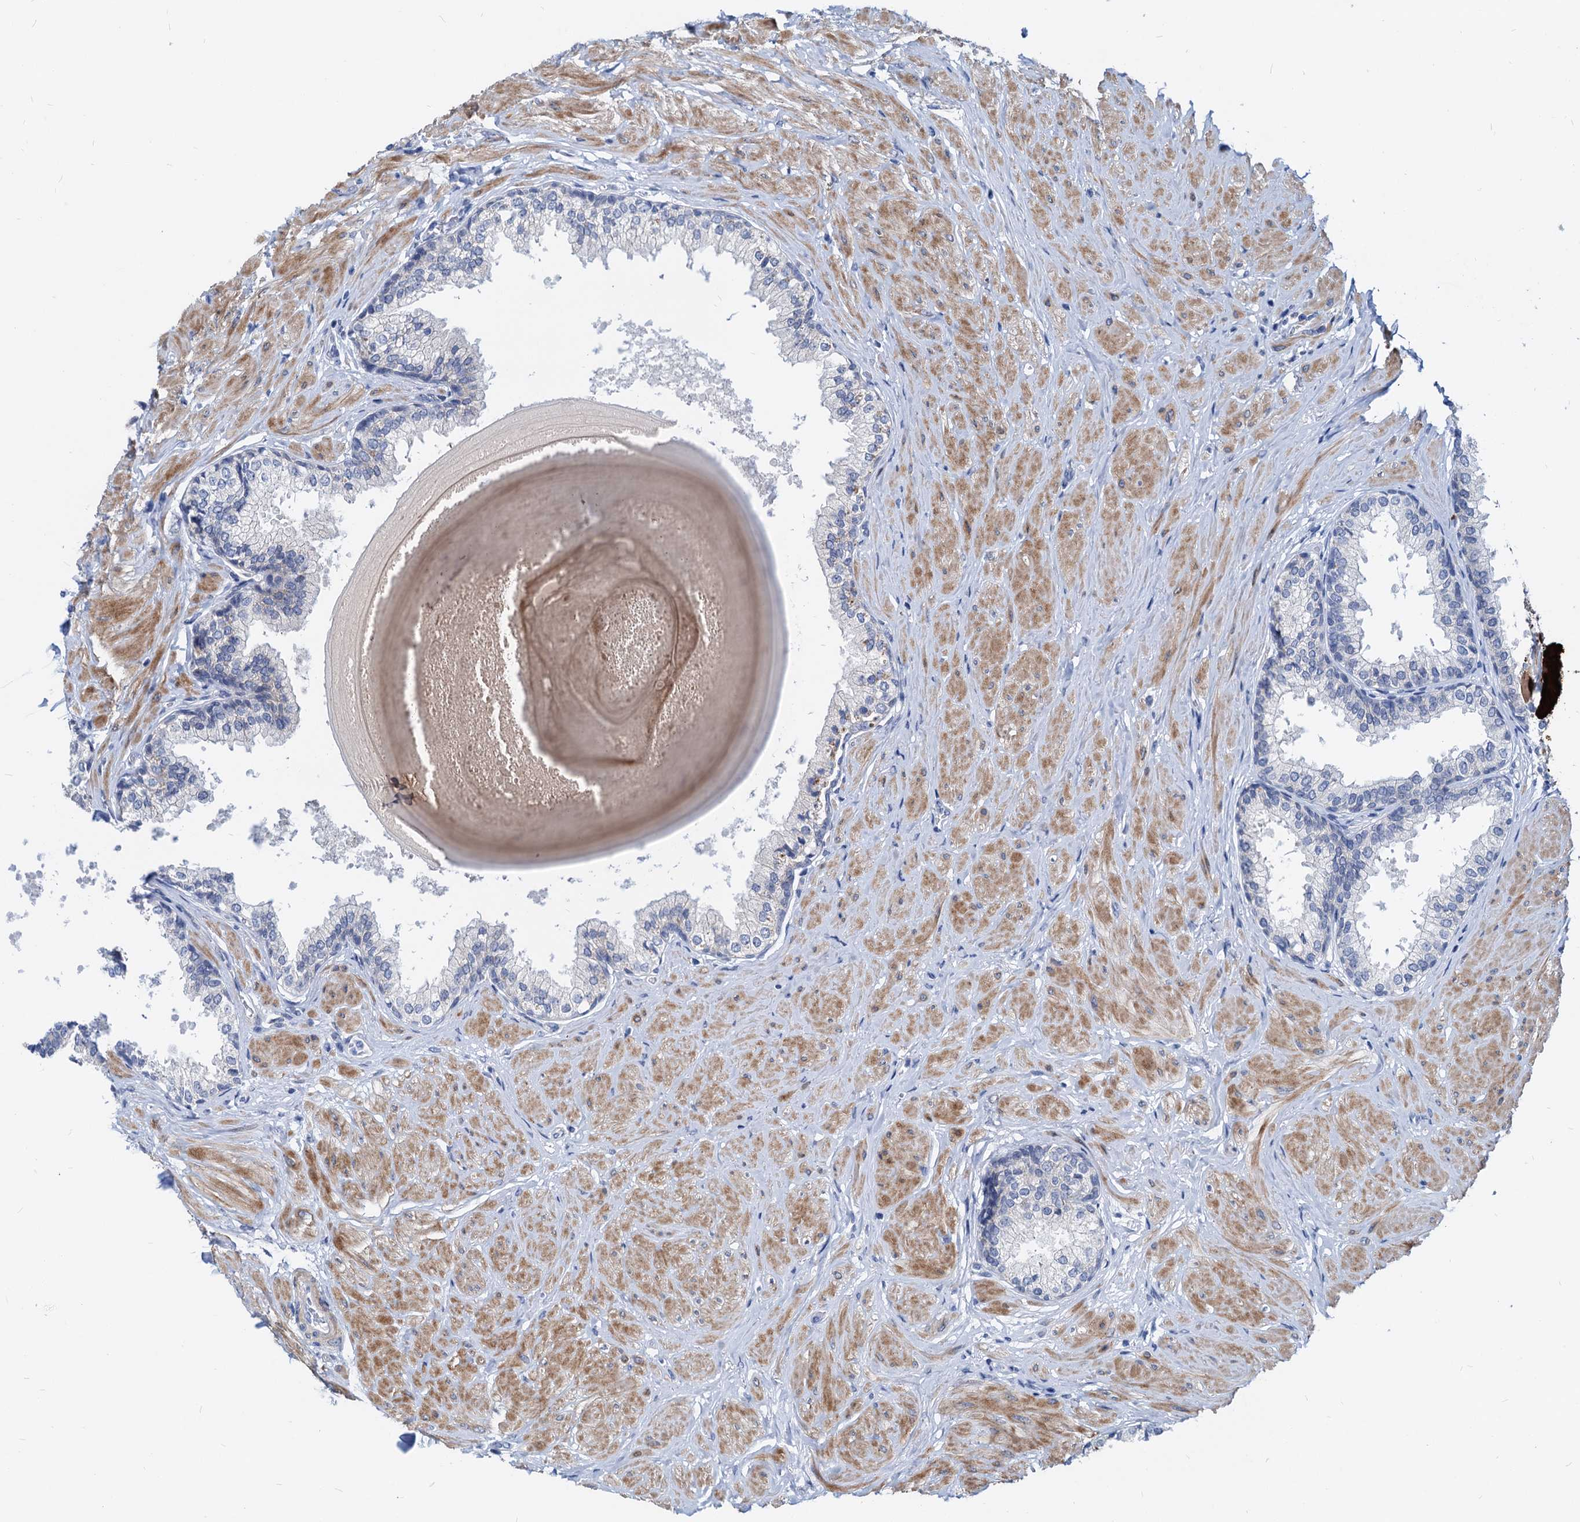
{"staining": {"intensity": "negative", "quantity": "none", "location": "none"}, "tissue": "prostate", "cell_type": "Glandular cells", "image_type": "normal", "snomed": [{"axis": "morphology", "description": "Normal tissue, NOS"}, {"axis": "topography", "description": "Prostate"}], "caption": "Glandular cells are negative for brown protein staining in normal prostate. (Stains: DAB (3,3'-diaminobenzidine) immunohistochemistry with hematoxylin counter stain, Microscopy: brightfield microscopy at high magnification).", "gene": "HSF2", "patient": {"sex": "male", "age": 48}}